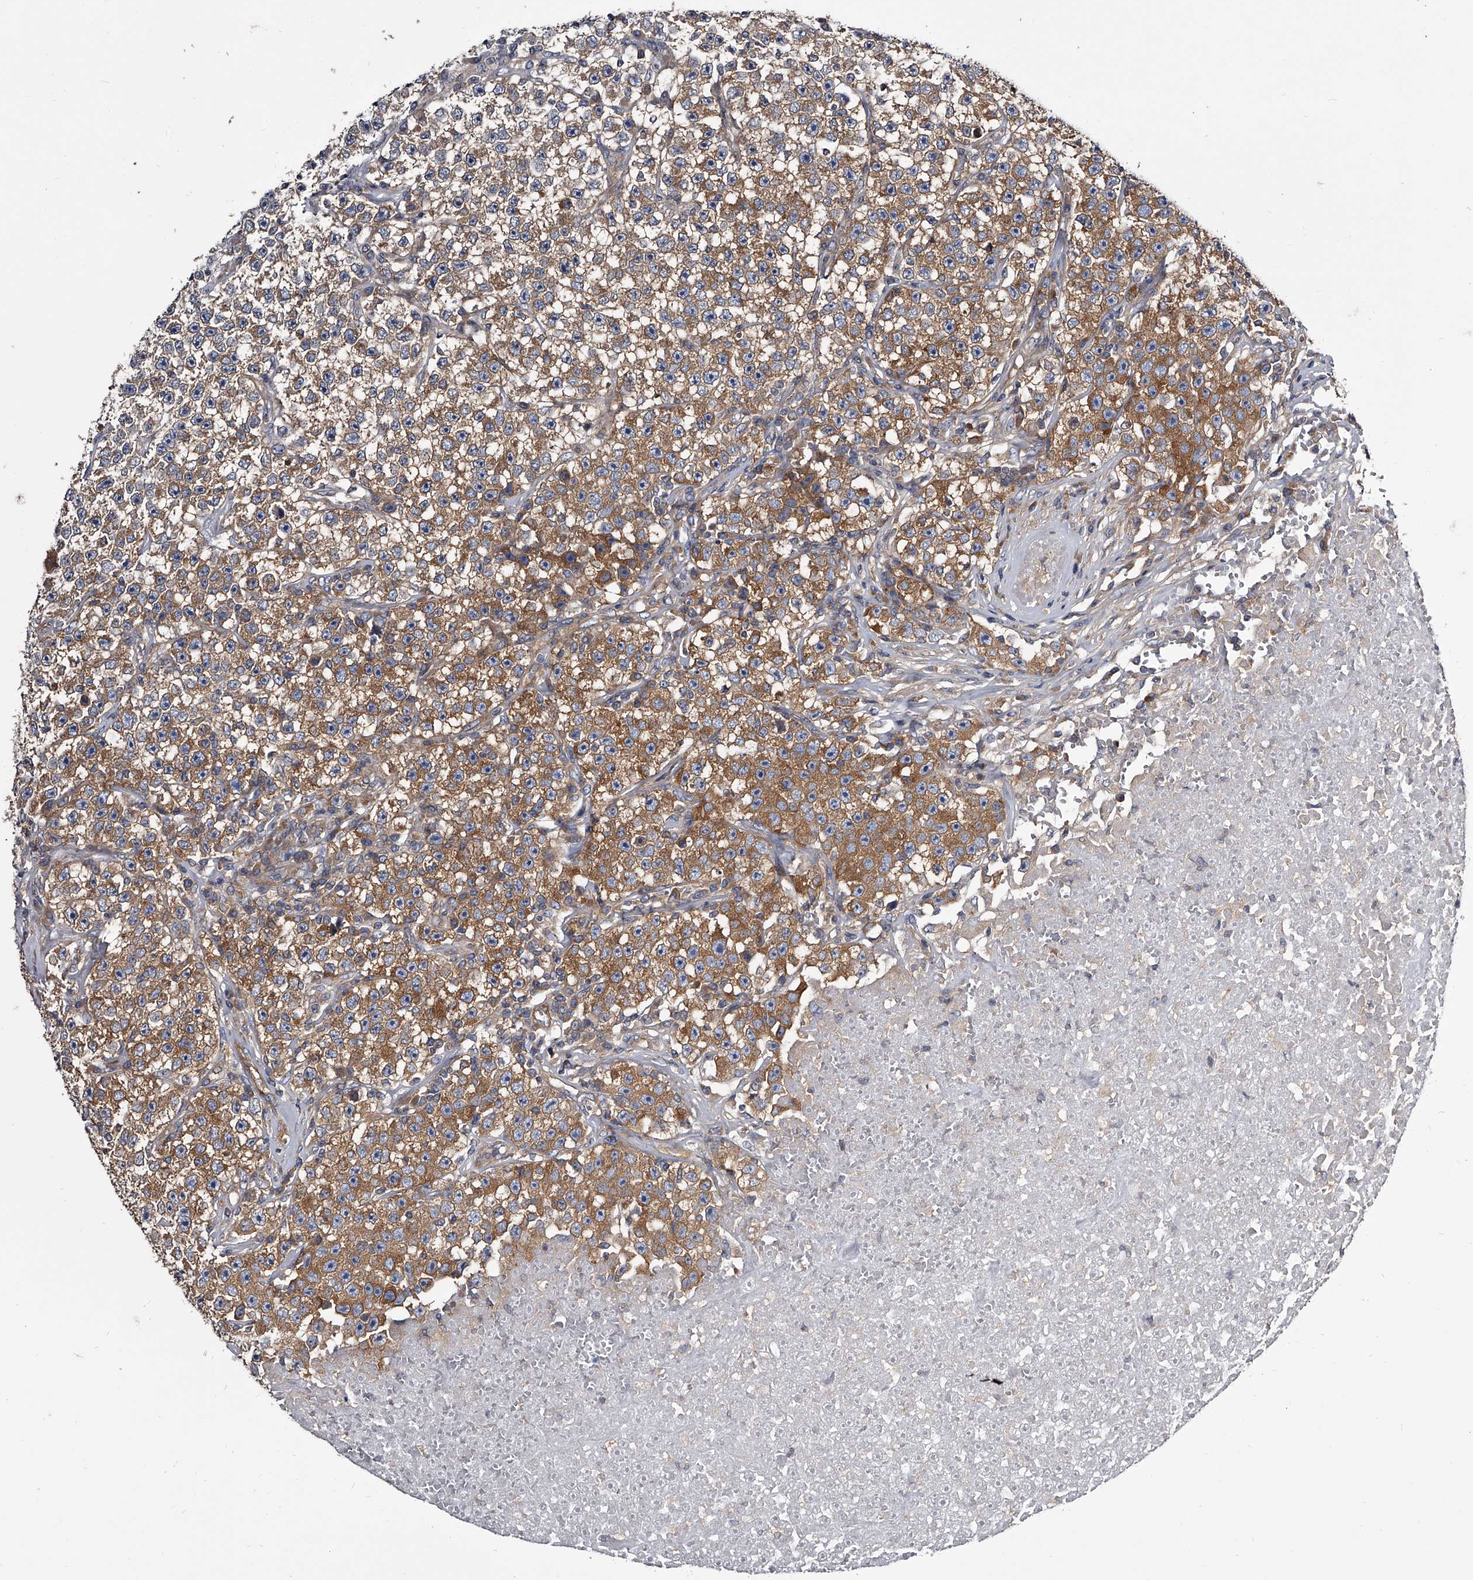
{"staining": {"intensity": "moderate", "quantity": ">75%", "location": "cytoplasmic/membranous"}, "tissue": "testis cancer", "cell_type": "Tumor cells", "image_type": "cancer", "snomed": [{"axis": "morphology", "description": "Seminoma, NOS"}, {"axis": "topography", "description": "Testis"}], "caption": "Immunohistochemistry (IHC) photomicrograph of neoplastic tissue: seminoma (testis) stained using IHC displays medium levels of moderate protein expression localized specifically in the cytoplasmic/membranous of tumor cells, appearing as a cytoplasmic/membranous brown color.", "gene": "GAPVD1", "patient": {"sex": "male", "age": 22}}